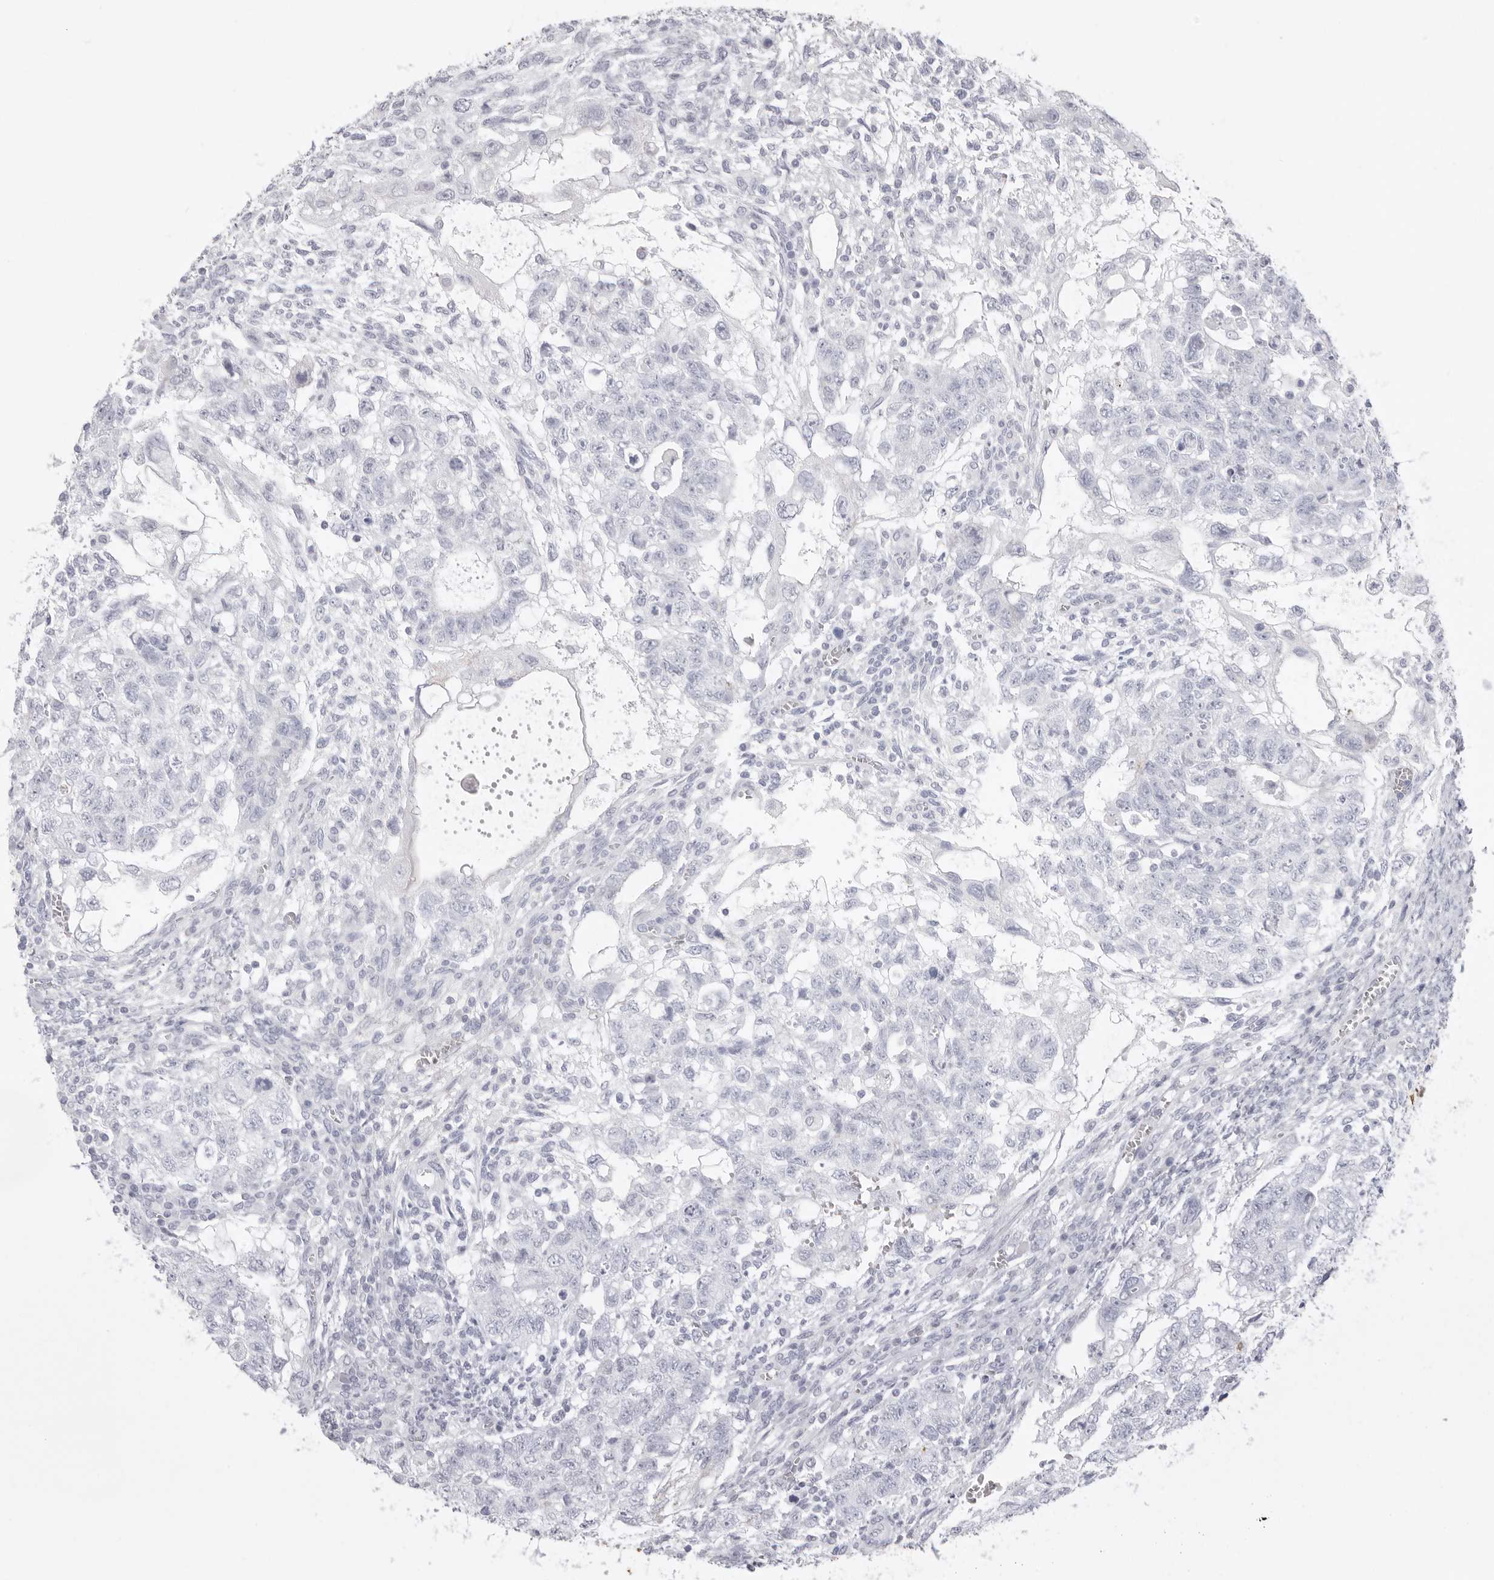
{"staining": {"intensity": "negative", "quantity": "none", "location": "none"}, "tissue": "testis cancer", "cell_type": "Tumor cells", "image_type": "cancer", "snomed": [{"axis": "morphology", "description": "Carcinoma, Embryonal, NOS"}, {"axis": "topography", "description": "Testis"}], "caption": "DAB immunohistochemical staining of human testis embryonal carcinoma demonstrates no significant expression in tumor cells.", "gene": "RXFP1", "patient": {"sex": "male", "age": 37}}